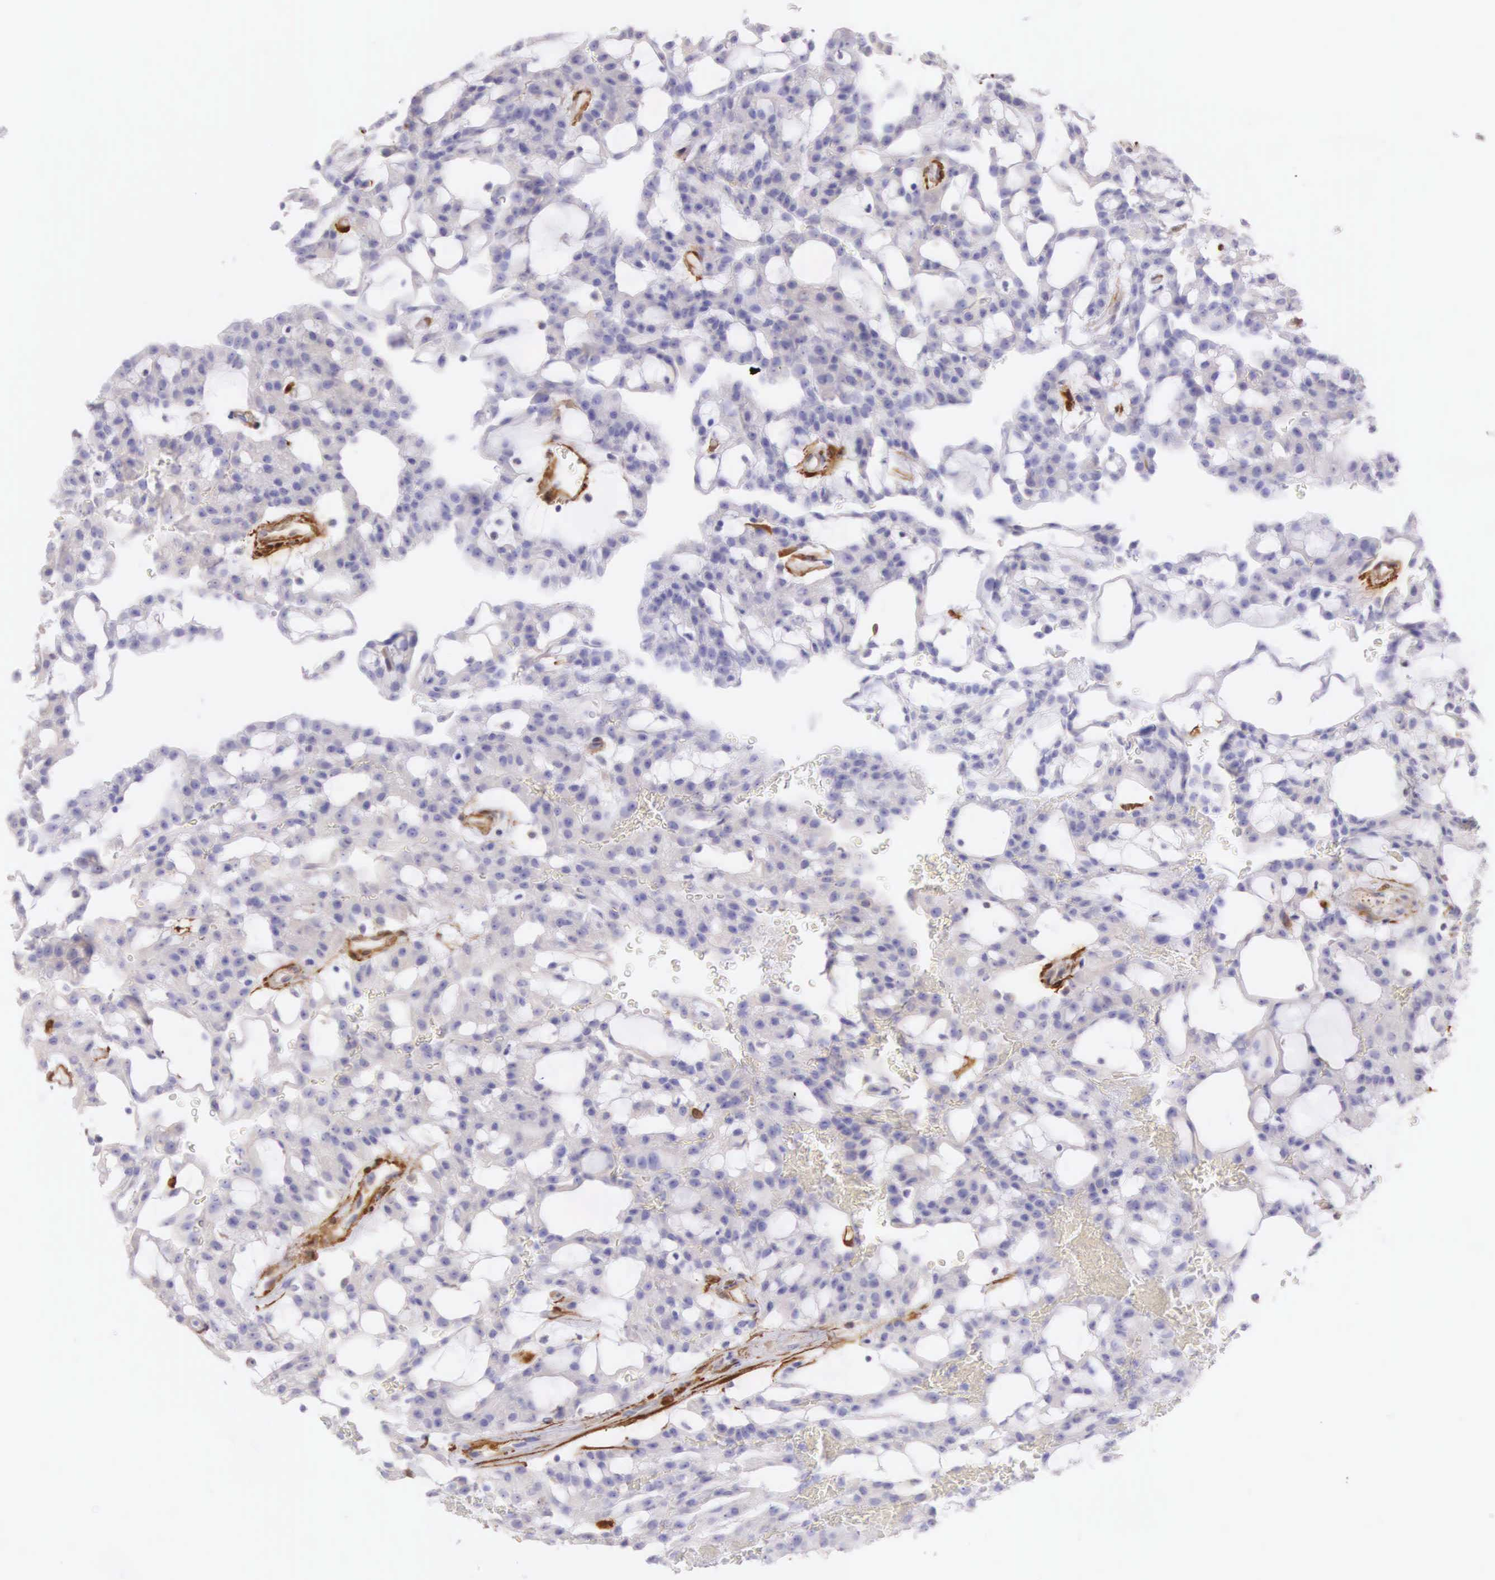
{"staining": {"intensity": "negative", "quantity": "none", "location": "none"}, "tissue": "renal cancer", "cell_type": "Tumor cells", "image_type": "cancer", "snomed": [{"axis": "morphology", "description": "Adenocarcinoma, NOS"}, {"axis": "topography", "description": "Kidney"}], "caption": "The immunohistochemistry (IHC) image has no significant positivity in tumor cells of renal adenocarcinoma tissue.", "gene": "CNN1", "patient": {"sex": "male", "age": 63}}